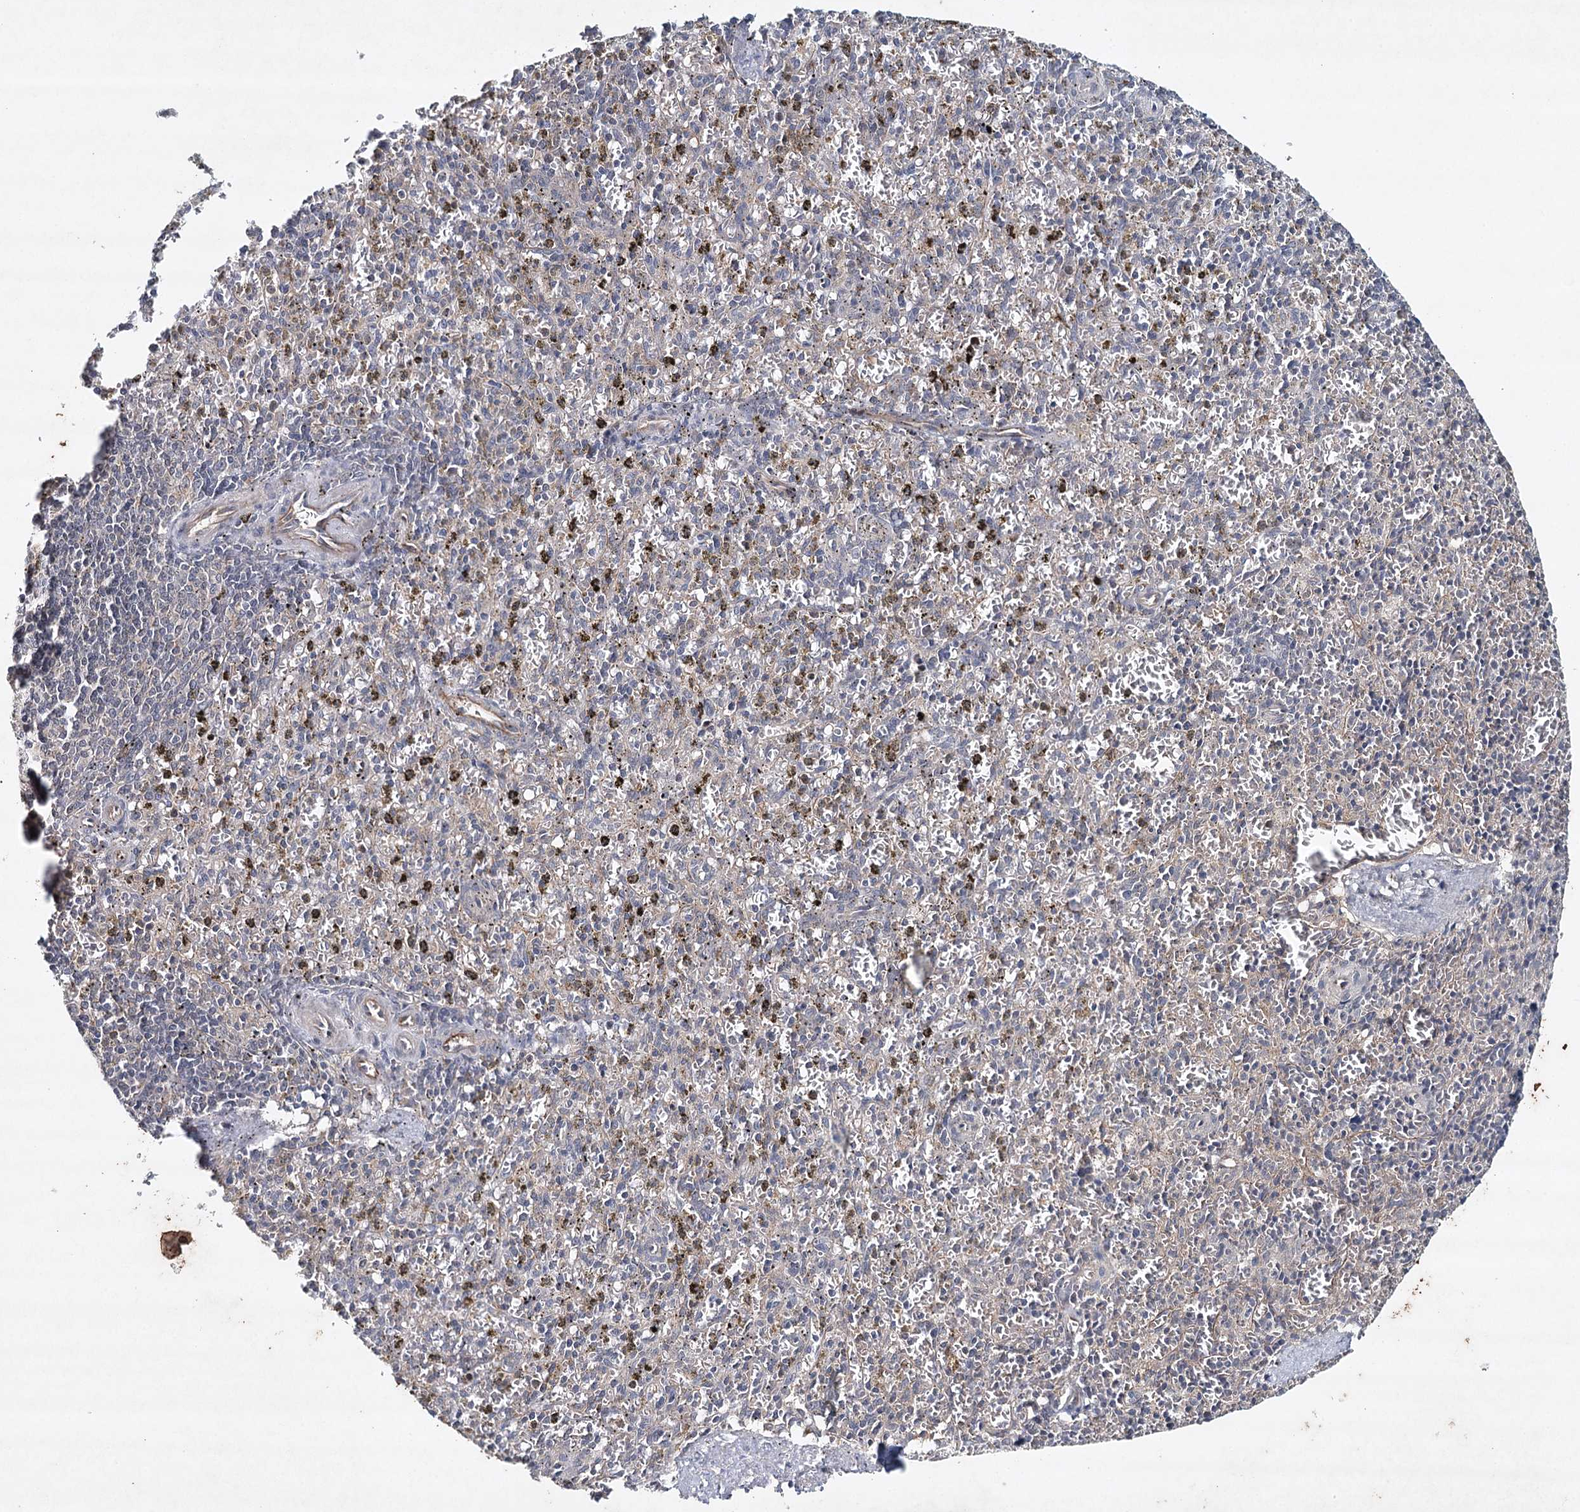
{"staining": {"intensity": "negative", "quantity": "none", "location": "none"}, "tissue": "spleen", "cell_type": "Cells in red pulp", "image_type": "normal", "snomed": [{"axis": "morphology", "description": "Normal tissue, NOS"}, {"axis": "topography", "description": "Spleen"}], "caption": "A photomicrograph of spleen stained for a protein displays no brown staining in cells in red pulp.", "gene": "SYNPO", "patient": {"sex": "male", "age": 72}}